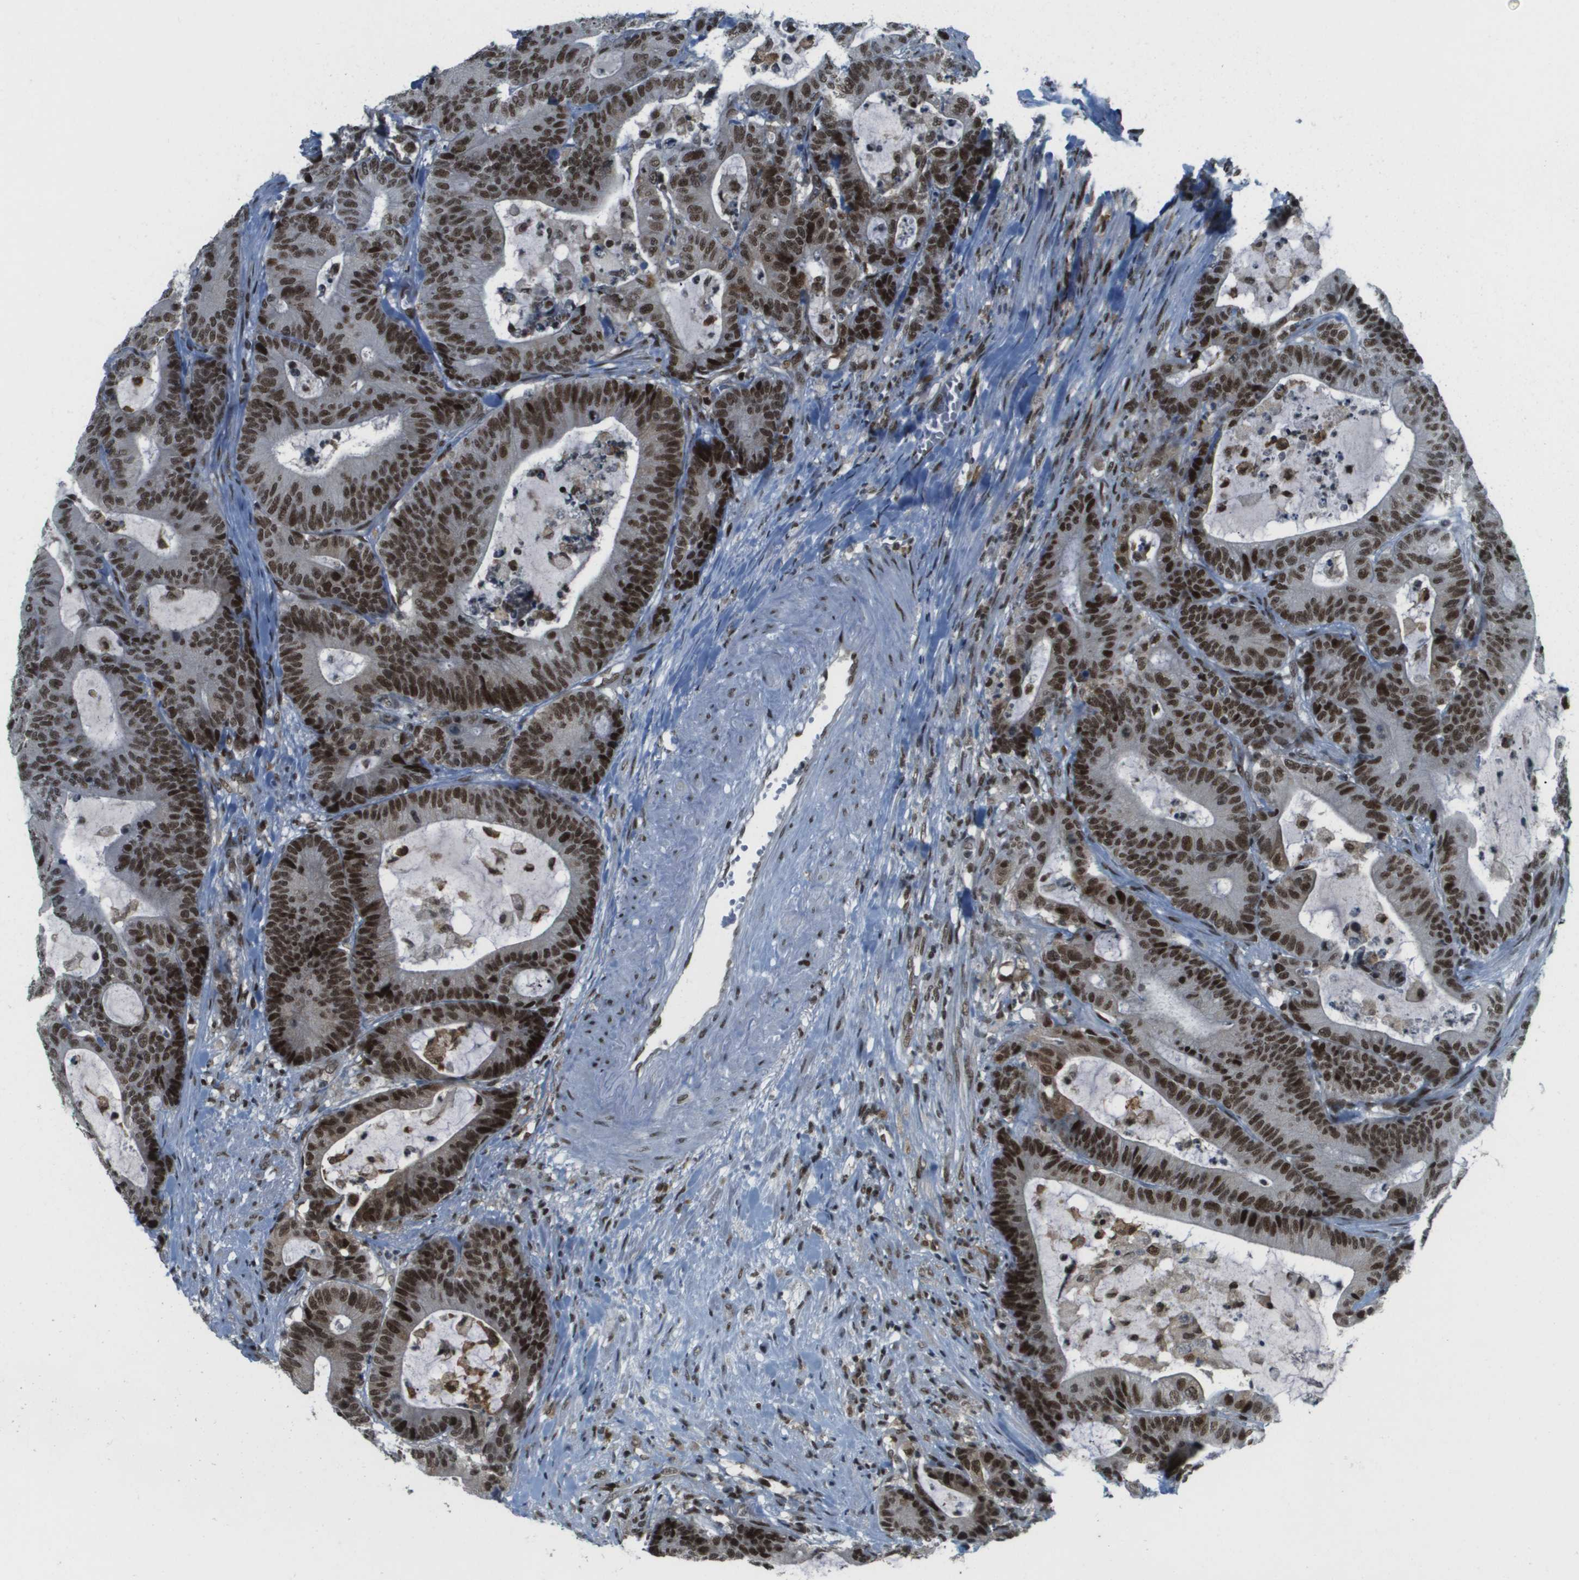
{"staining": {"intensity": "strong", "quantity": ">75%", "location": "nuclear"}, "tissue": "colorectal cancer", "cell_type": "Tumor cells", "image_type": "cancer", "snomed": [{"axis": "morphology", "description": "Adenocarcinoma, NOS"}, {"axis": "topography", "description": "Colon"}], "caption": "Adenocarcinoma (colorectal) was stained to show a protein in brown. There is high levels of strong nuclear staining in approximately >75% of tumor cells.", "gene": "IRF7", "patient": {"sex": "female", "age": 84}}